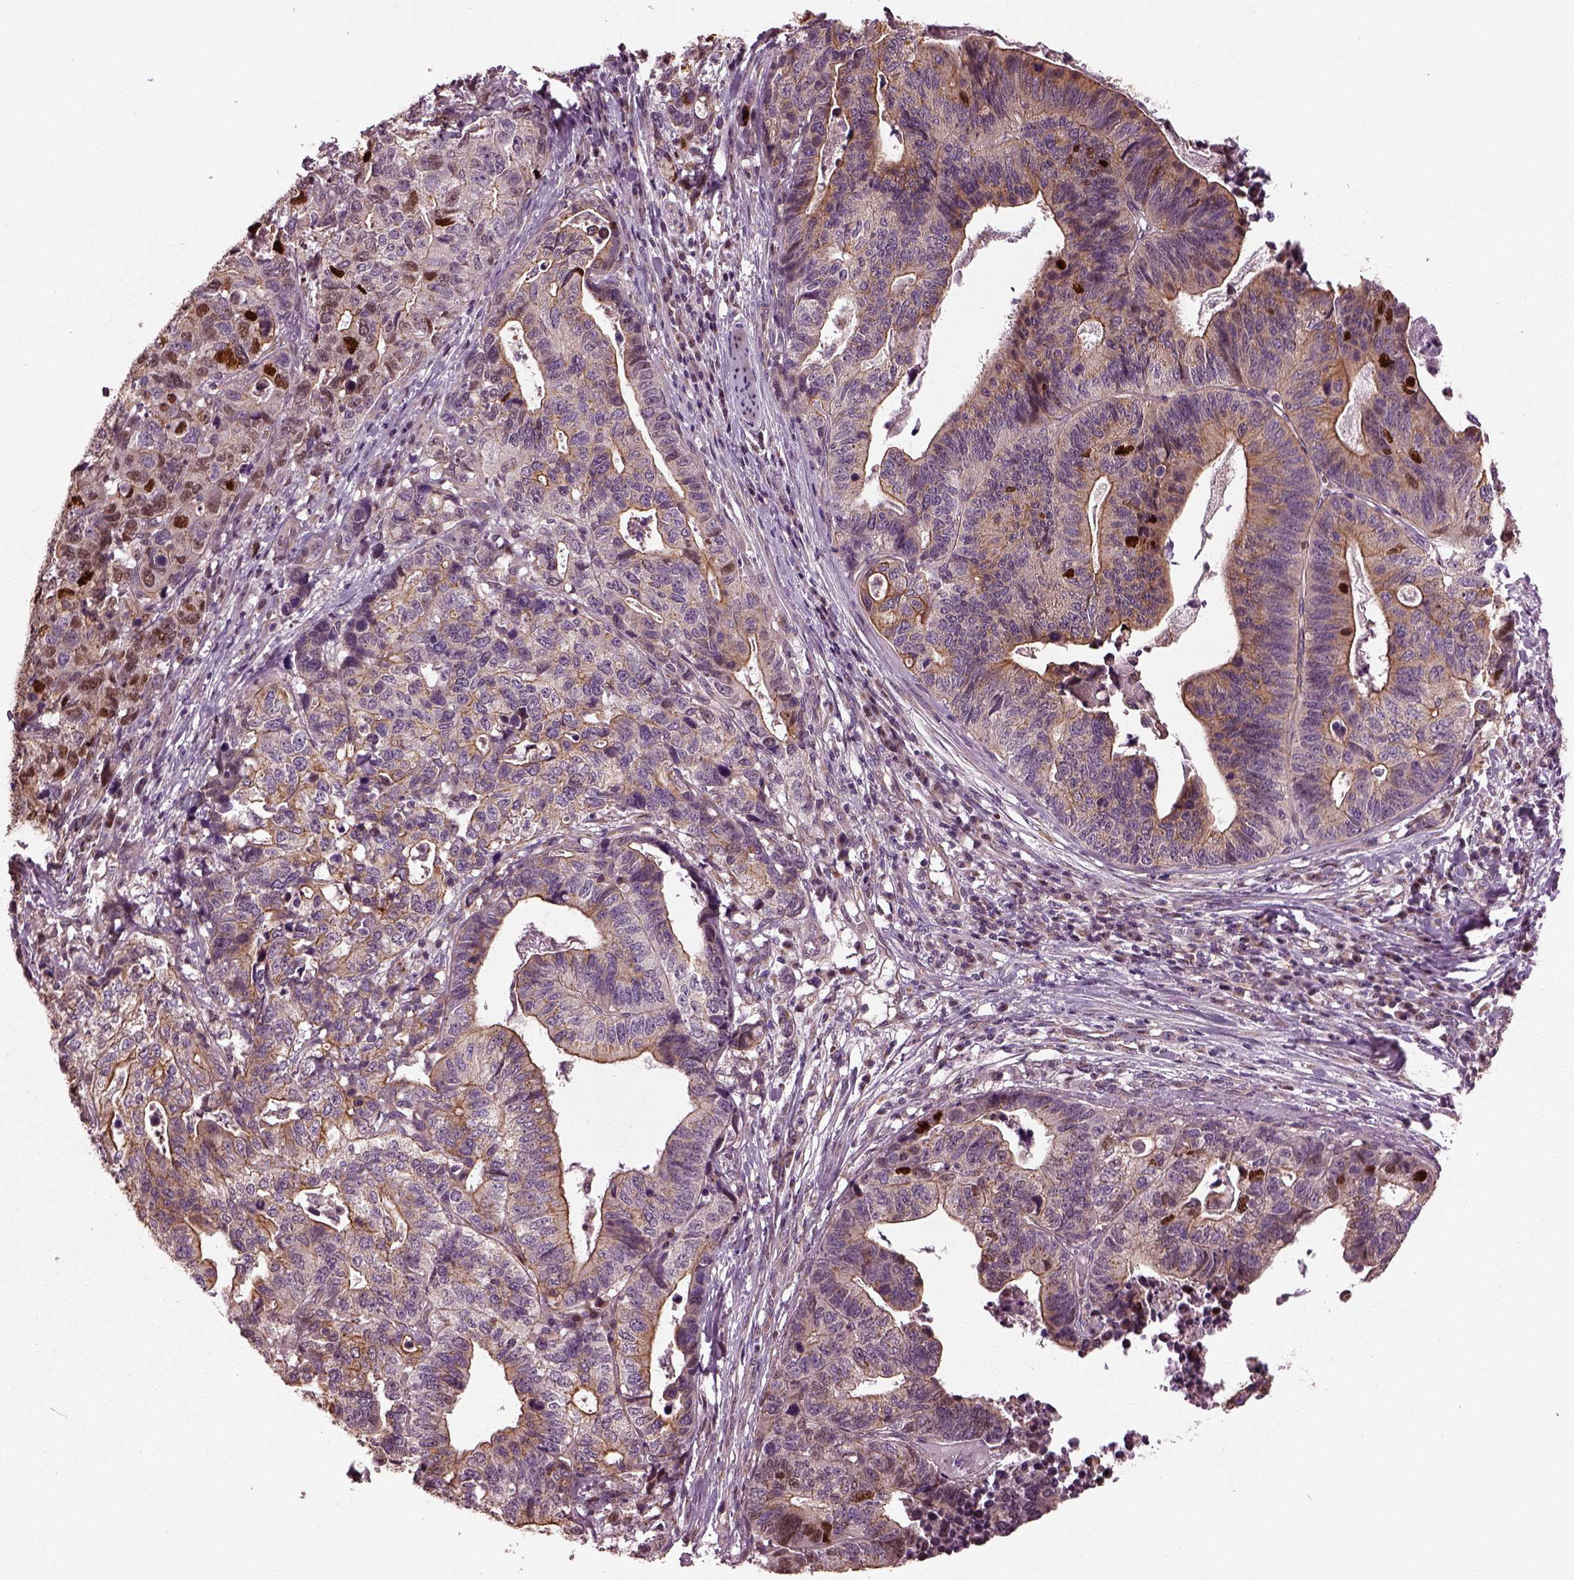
{"staining": {"intensity": "strong", "quantity": "<25%", "location": "nuclear"}, "tissue": "stomach cancer", "cell_type": "Tumor cells", "image_type": "cancer", "snomed": [{"axis": "morphology", "description": "Adenocarcinoma, NOS"}, {"axis": "topography", "description": "Stomach, upper"}], "caption": "IHC of stomach adenocarcinoma demonstrates medium levels of strong nuclear staining in approximately <25% of tumor cells. The protein is shown in brown color, while the nuclei are stained blue.", "gene": "RUFY3", "patient": {"sex": "female", "age": 67}}